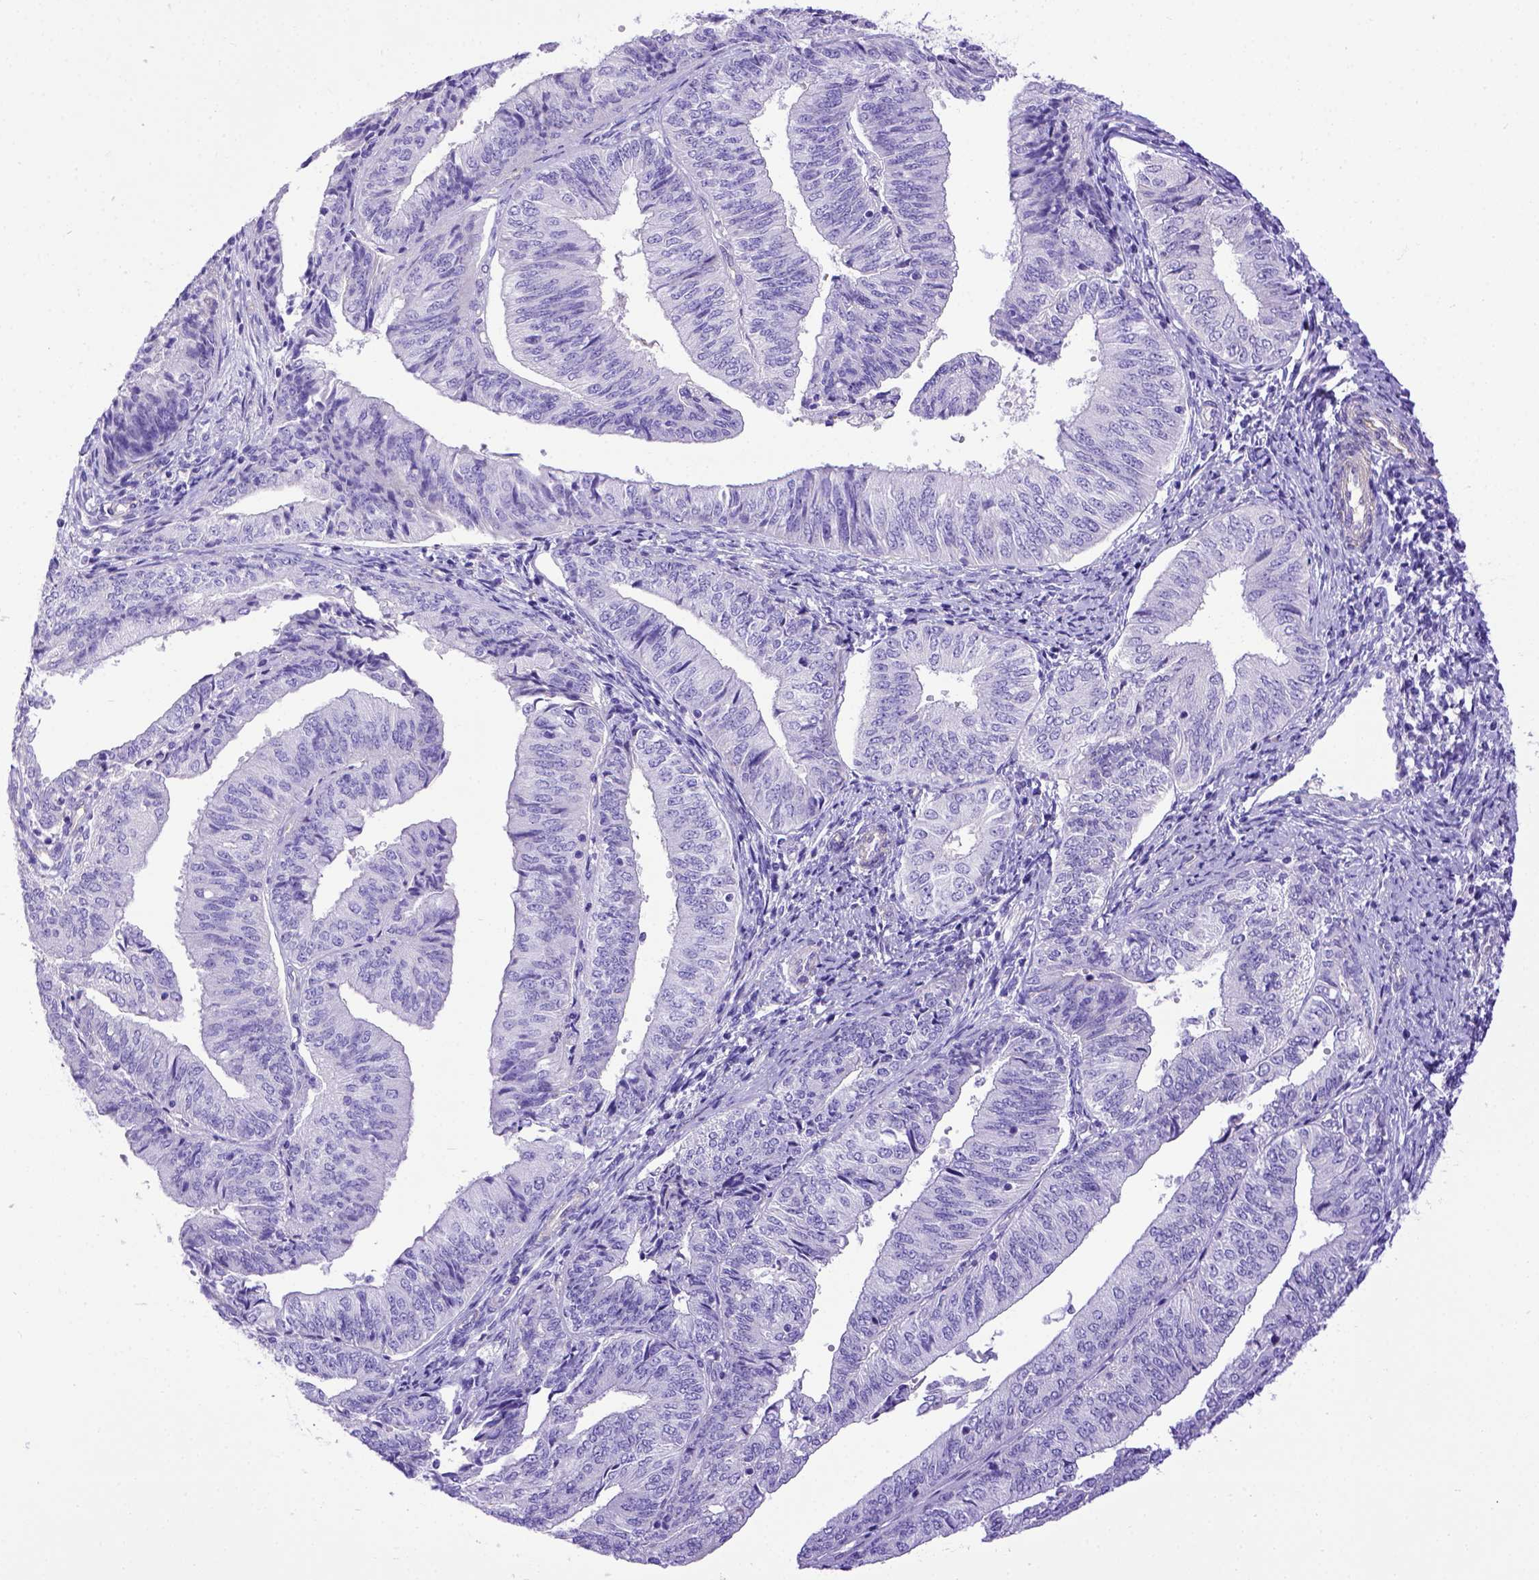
{"staining": {"intensity": "negative", "quantity": "none", "location": "none"}, "tissue": "endometrial cancer", "cell_type": "Tumor cells", "image_type": "cancer", "snomed": [{"axis": "morphology", "description": "Adenocarcinoma, NOS"}, {"axis": "topography", "description": "Endometrium"}], "caption": "This is an immunohistochemistry (IHC) photomicrograph of endometrial cancer (adenocarcinoma). There is no positivity in tumor cells.", "gene": "LRRC18", "patient": {"sex": "female", "age": 58}}